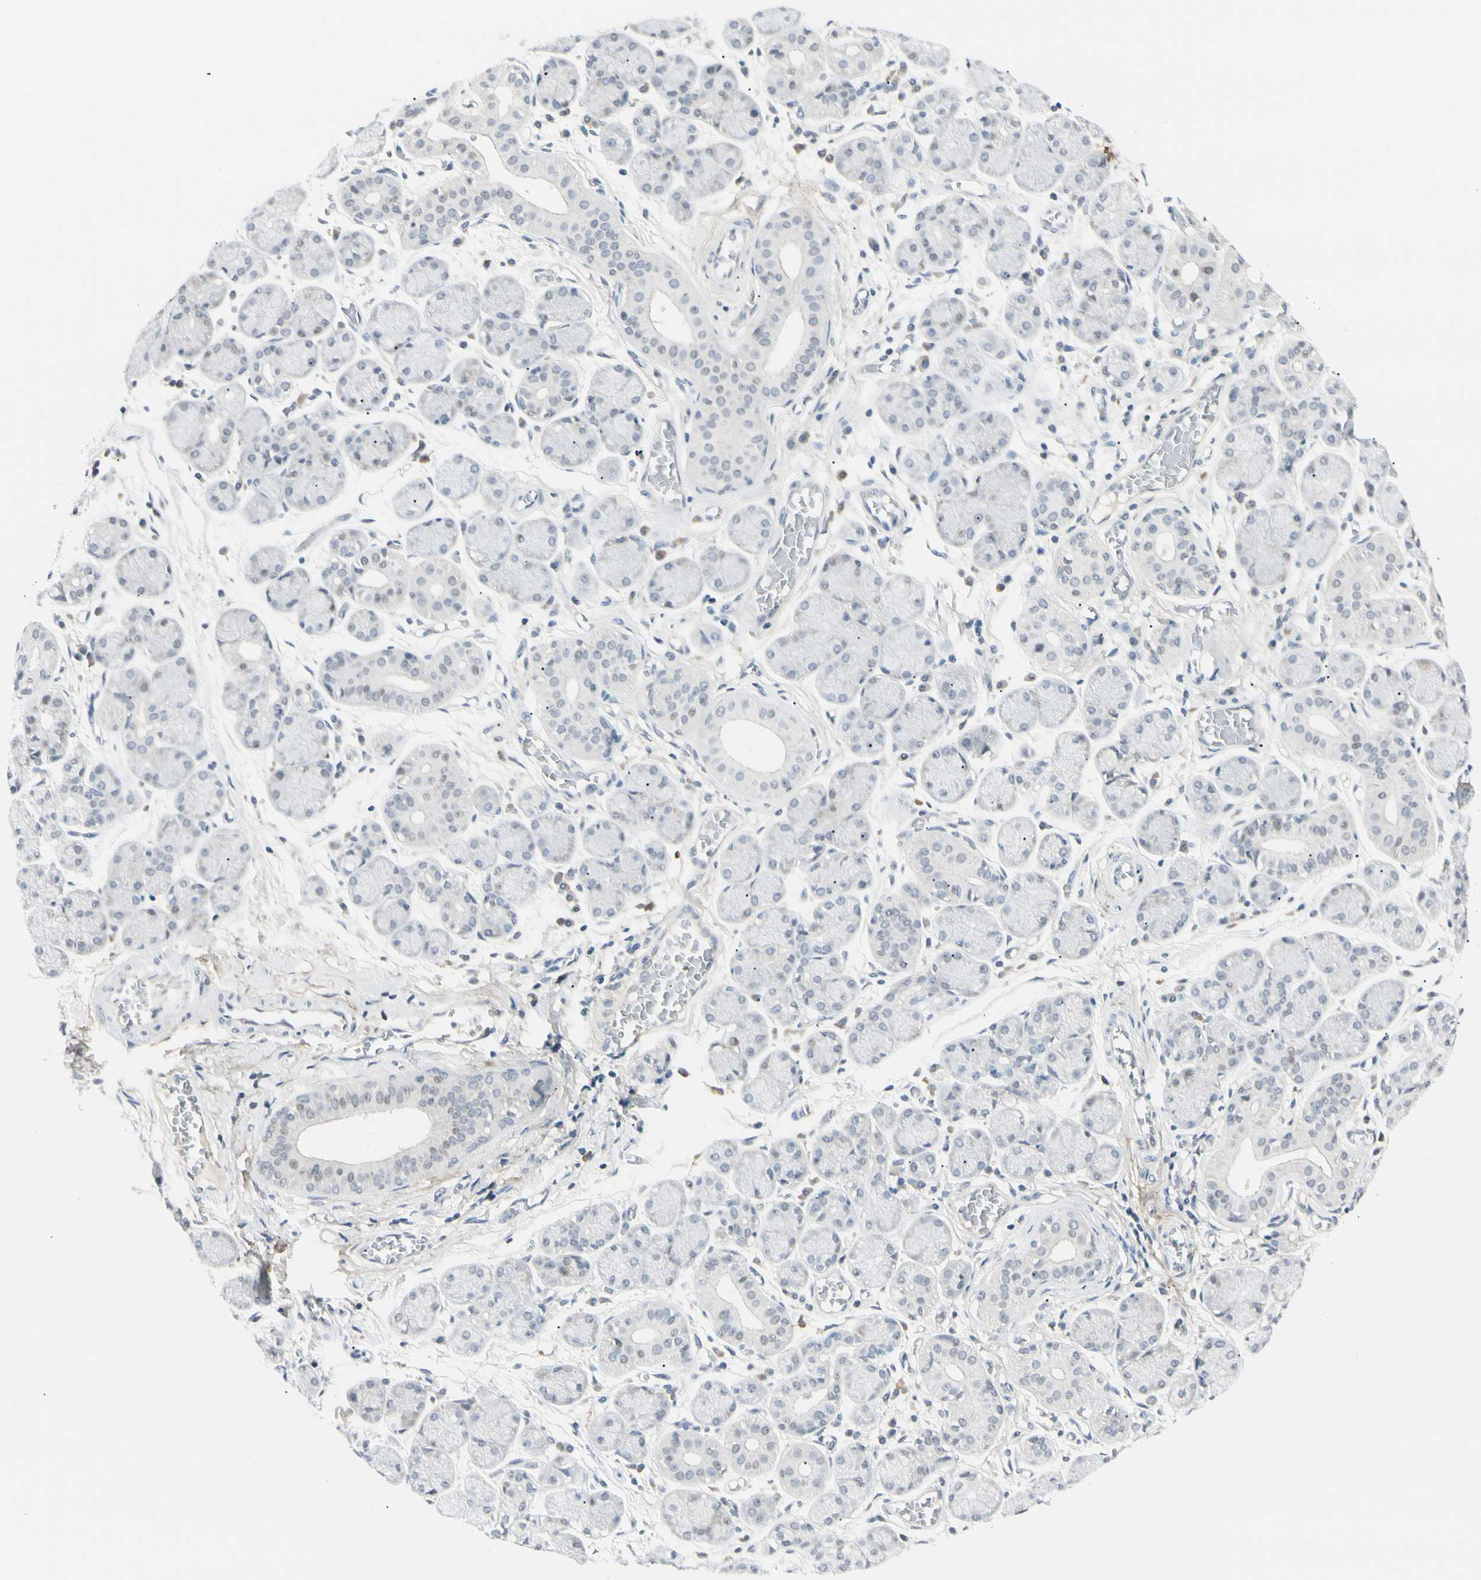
{"staining": {"intensity": "weak", "quantity": "<25%", "location": "nuclear"}, "tissue": "salivary gland", "cell_type": "Glandular cells", "image_type": "normal", "snomed": [{"axis": "morphology", "description": "Normal tissue, NOS"}, {"axis": "topography", "description": "Salivary gland"}], "caption": "Protein analysis of normal salivary gland exhibits no significant staining in glandular cells.", "gene": "ASPN", "patient": {"sex": "female", "age": 24}}